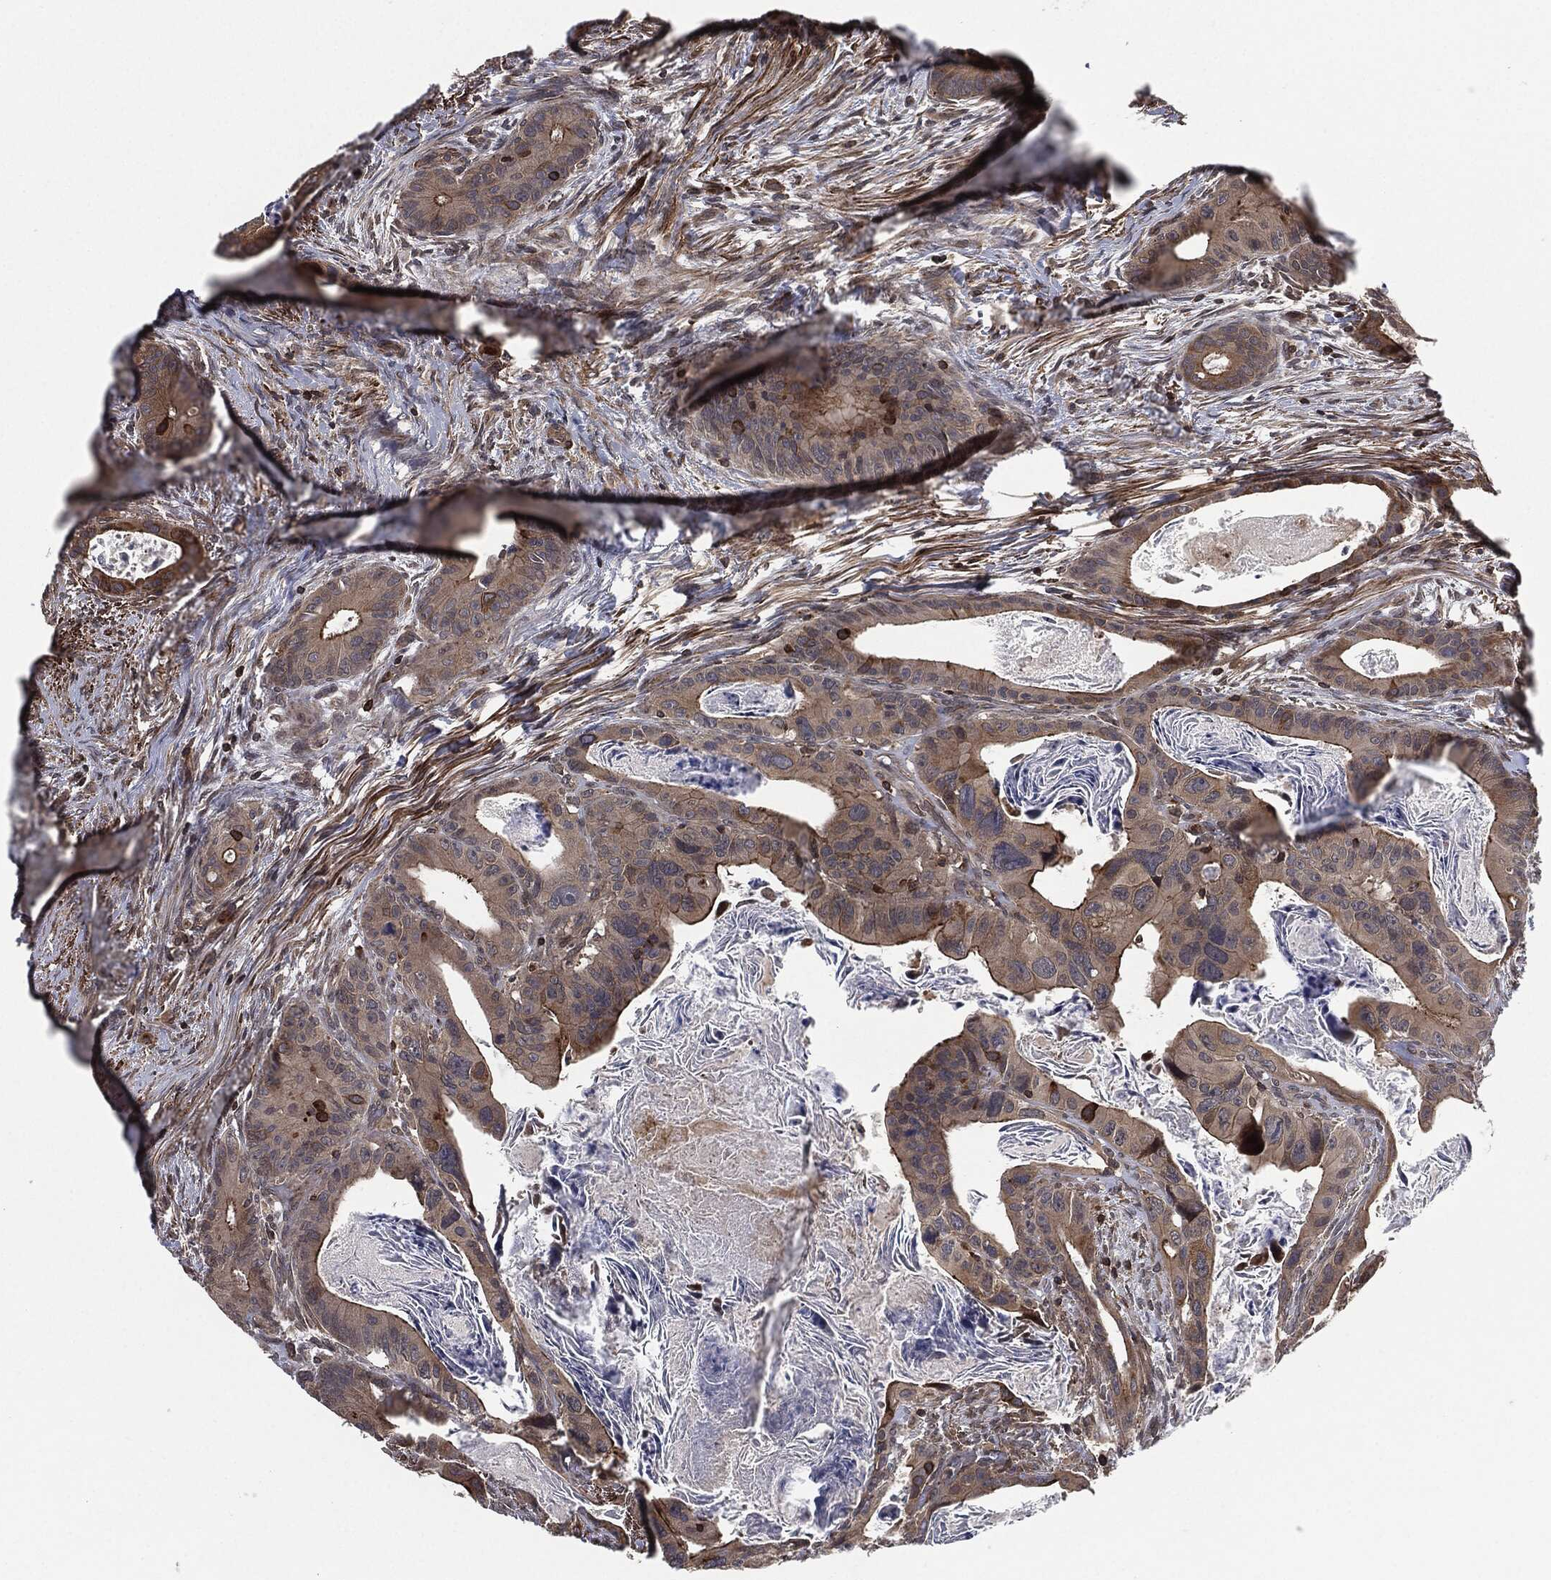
{"staining": {"intensity": "moderate", "quantity": "<25%", "location": "cytoplasmic/membranous"}, "tissue": "colorectal cancer", "cell_type": "Tumor cells", "image_type": "cancer", "snomed": [{"axis": "morphology", "description": "Adenocarcinoma, NOS"}, {"axis": "topography", "description": "Rectum"}], "caption": "The image shows staining of colorectal cancer (adenocarcinoma), revealing moderate cytoplasmic/membranous protein expression (brown color) within tumor cells. The staining was performed using DAB (3,3'-diaminobenzidine) to visualize the protein expression in brown, while the nuclei were stained in blue with hematoxylin (Magnification: 20x).", "gene": "UBR1", "patient": {"sex": "male", "age": 64}}